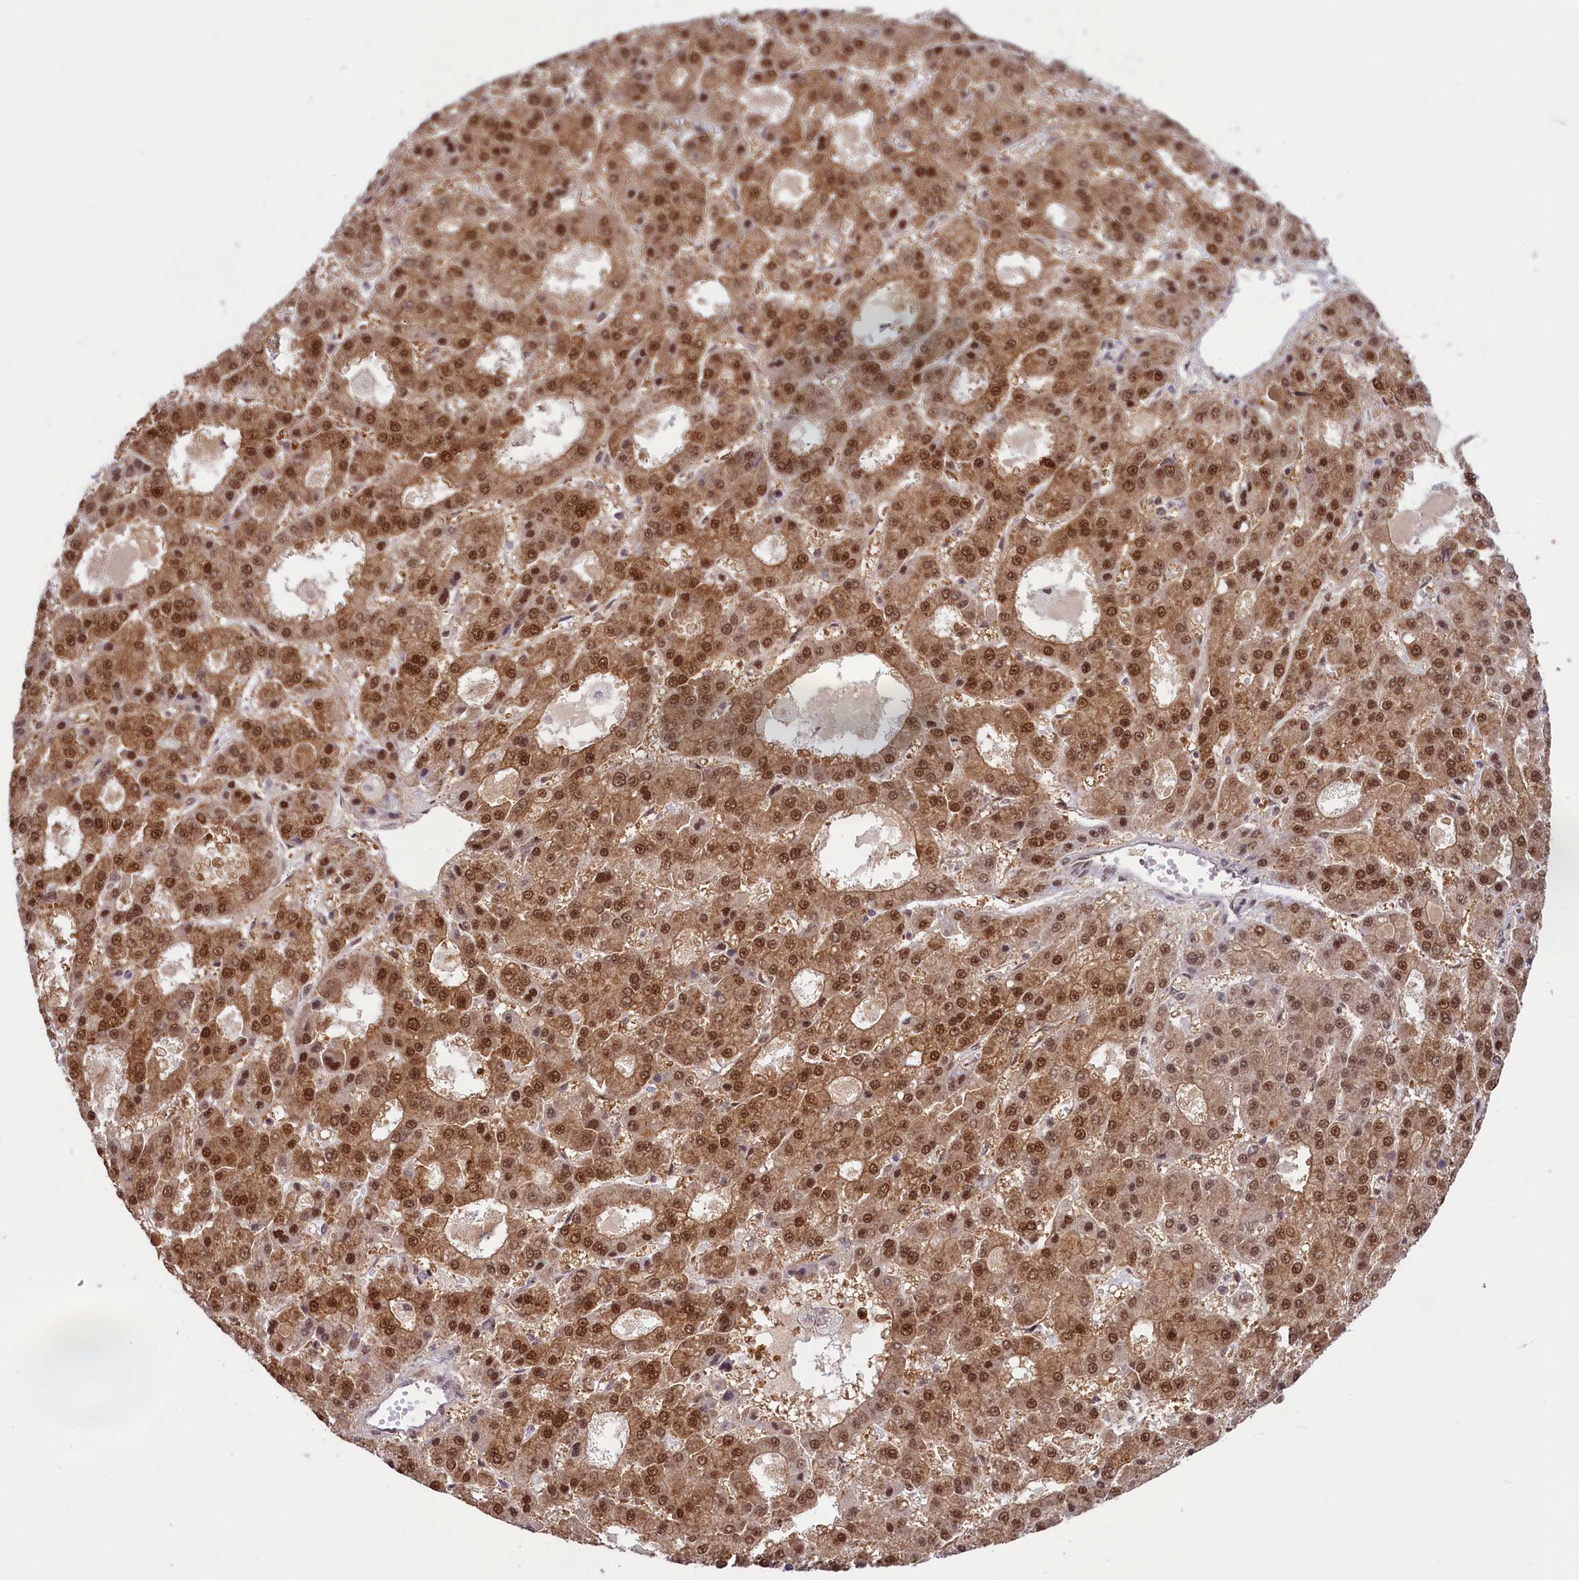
{"staining": {"intensity": "moderate", "quantity": ">75%", "location": "cytoplasmic/membranous,nuclear"}, "tissue": "liver cancer", "cell_type": "Tumor cells", "image_type": "cancer", "snomed": [{"axis": "morphology", "description": "Carcinoma, Hepatocellular, NOS"}, {"axis": "topography", "description": "Liver"}], "caption": "Hepatocellular carcinoma (liver) stained with a brown dye displays moderate cytoplasmic/membranous and nuclear positive positivity in approximately >75% of tumor cells.", "gene": "ANKS3", "patient": {"sex": "male", "age": 70}}